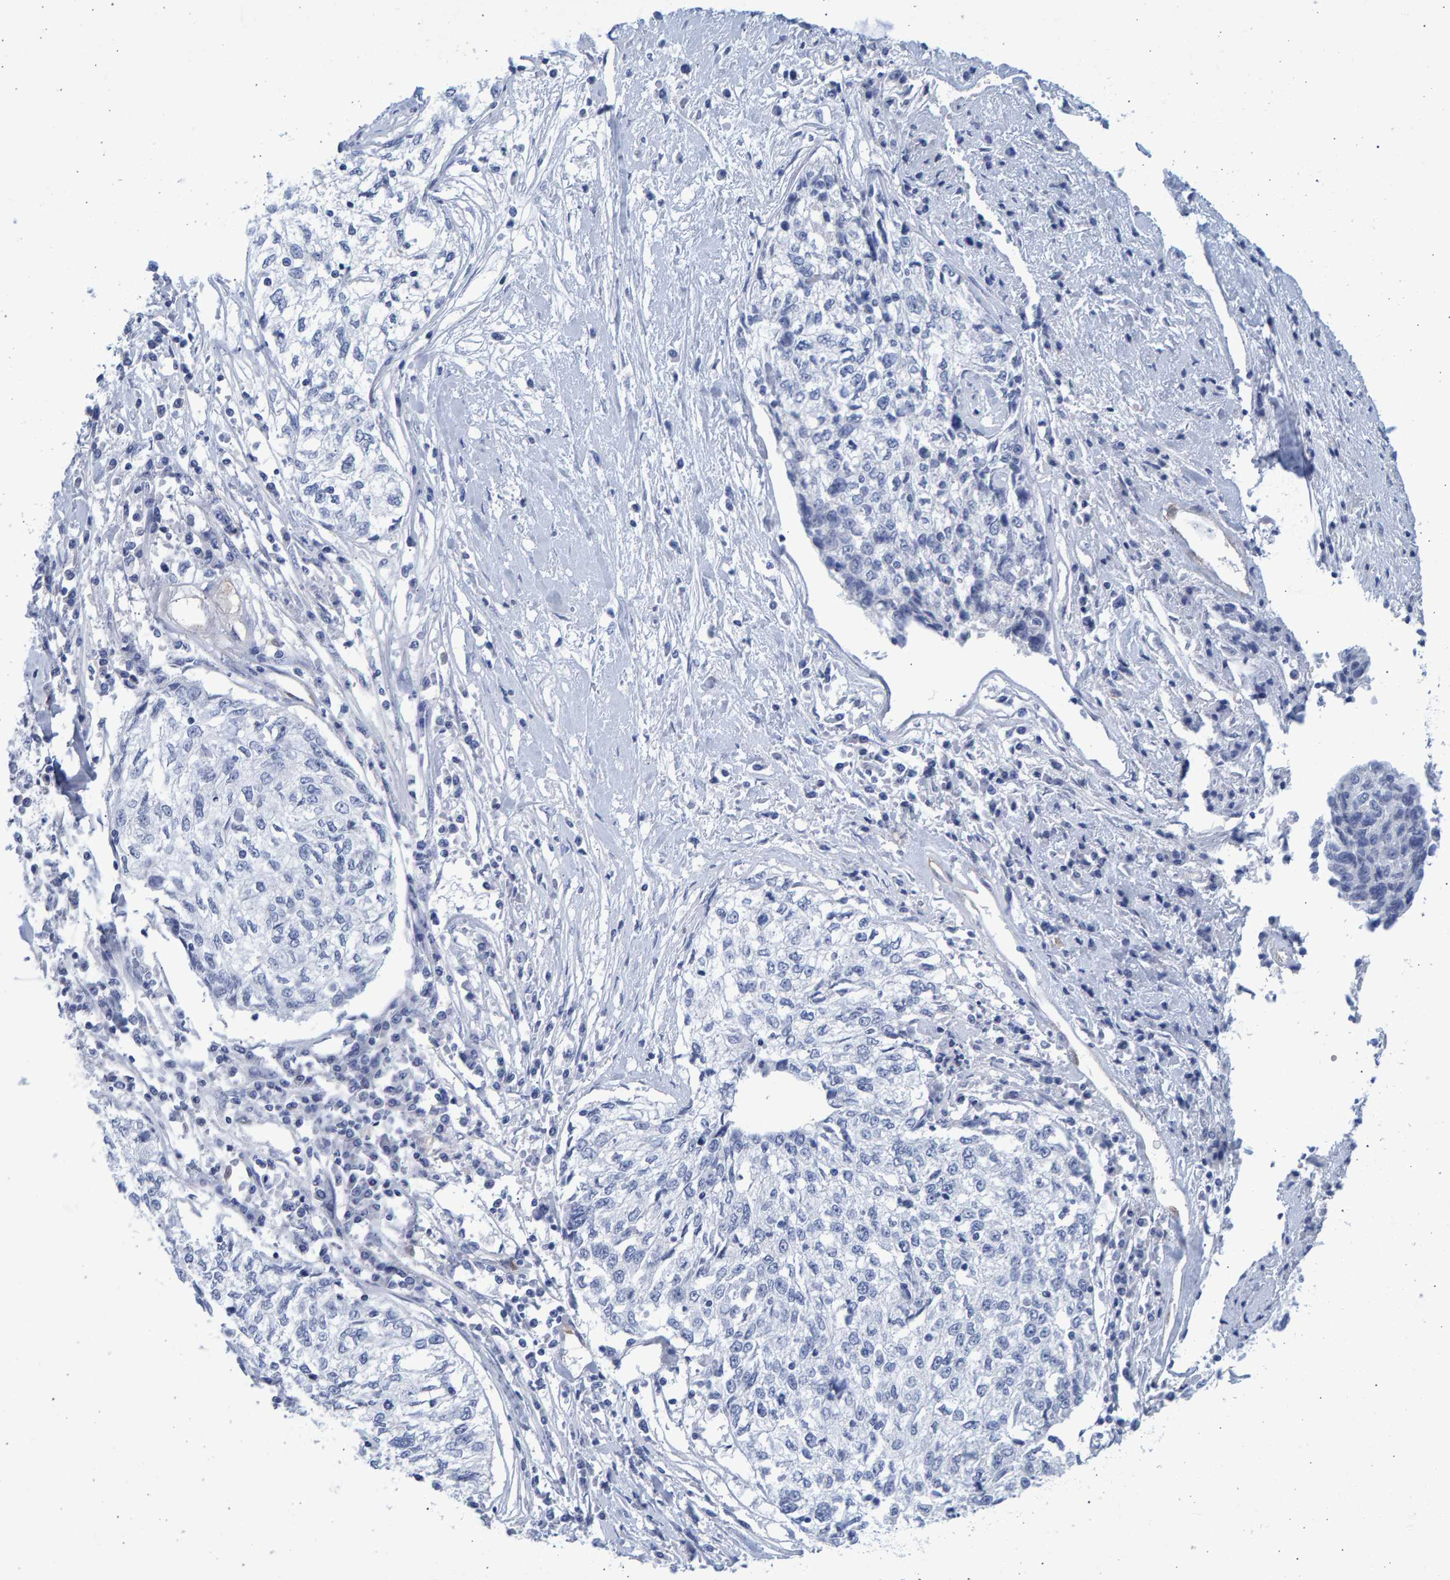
{"staining": {"intensity": "negative", "quantity": "none", "location": "none"}, "tissue": "cervical cancer", "cell_type": "Tumor cells", "image_type": "cancer", "snomed": [{"axis": "morphology", "description": "Squamous cell carcinoma, NOS"}, {"axis": "topography", "description": "Cervix"}], "caption": "DAB immunohistochemical staining of cervical cancer demonstrates no significant positivity in tumor cells.", "gene": "SLC34A3", "patient": {"sex": "female", "age": 57}}